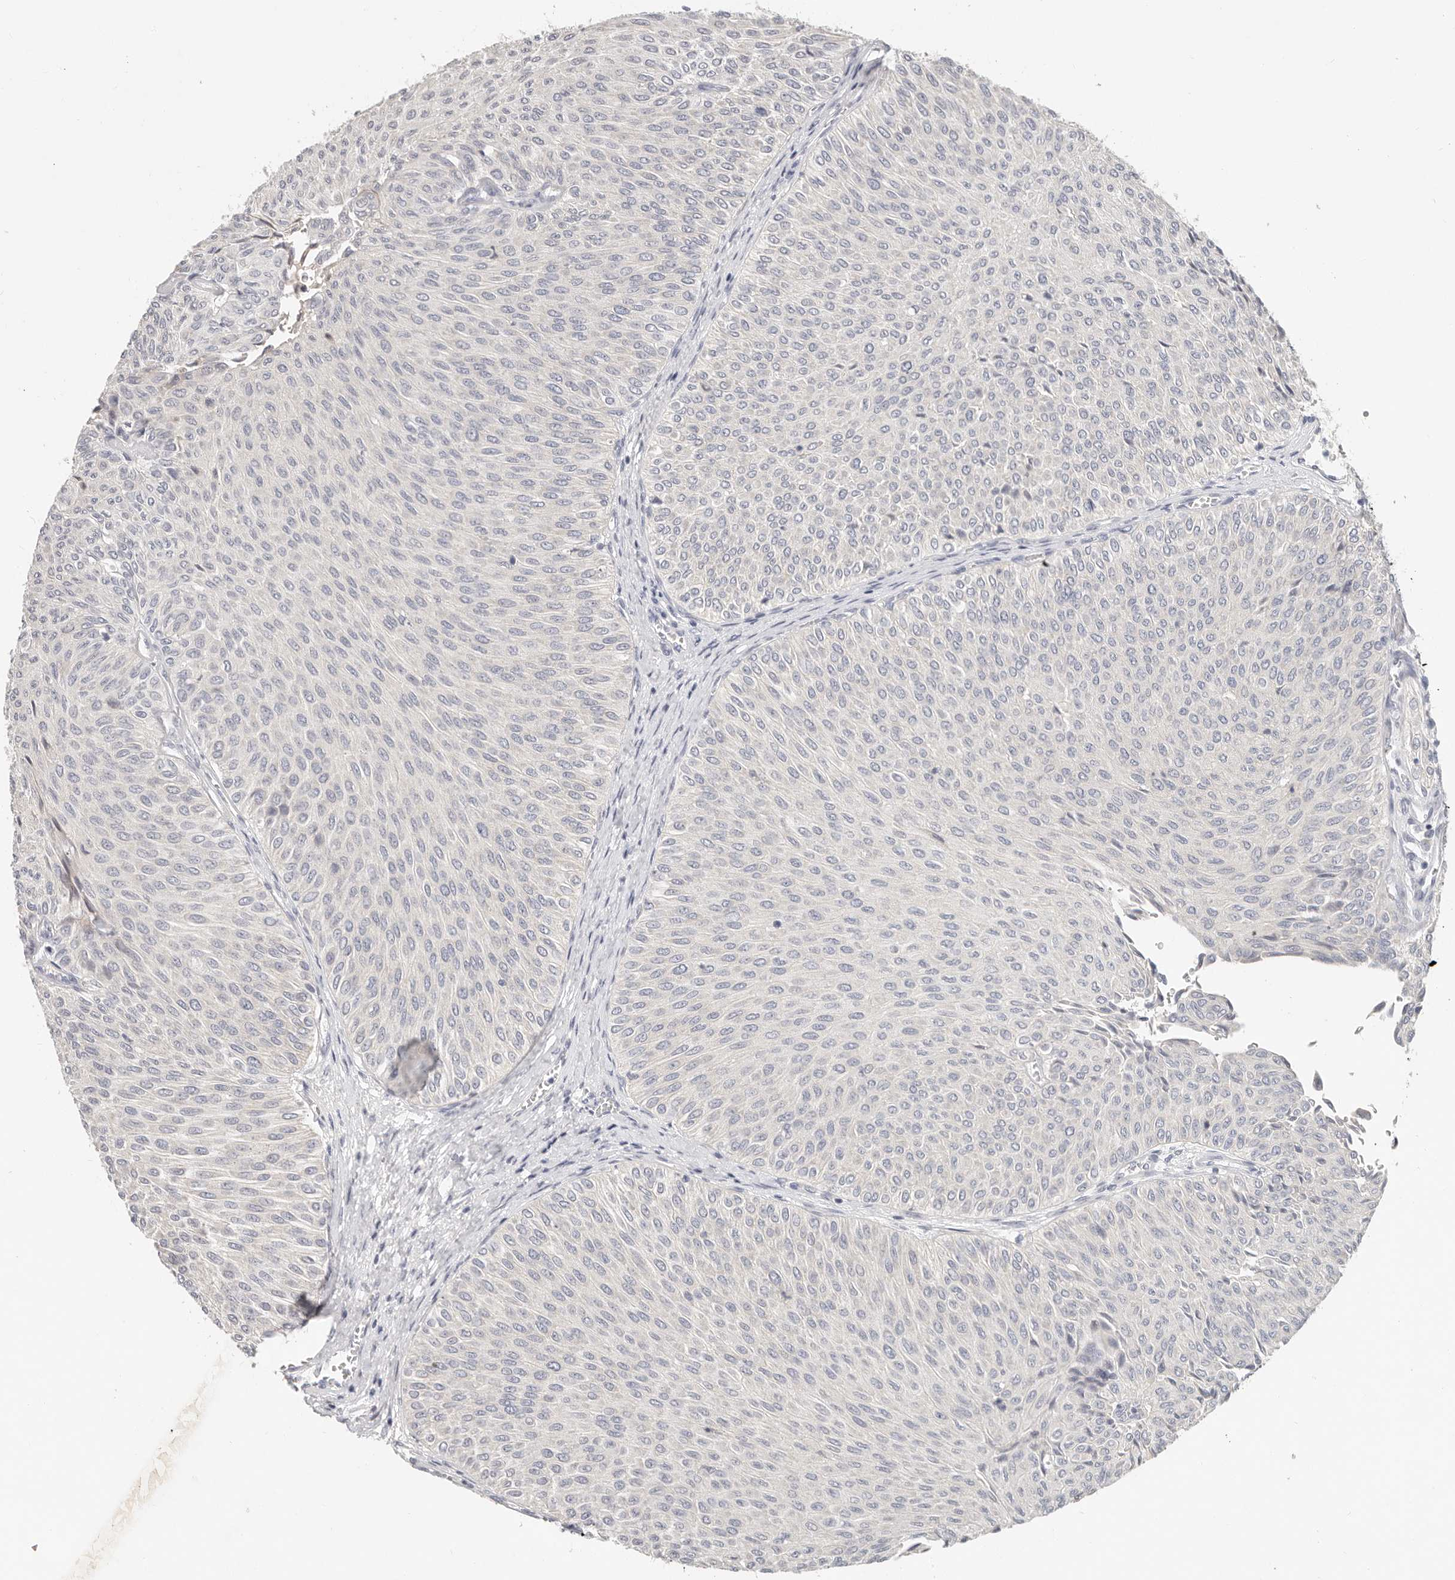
{"staining": {"intensity": "negative", "quantity": "none", "location": "none"}, "tissue": "urothelial cancer", "cell_type": "Tumor cells", "image_type": "cancer", "snomed": [{"axis": "morphology", "description": "Urothelial carcinoma, Low grade"}, {"axis": "topography", "description": "Urinary bladder"}], "caption": "Immunohistochemical staining of urothelial cancer exhibits no significant expression in tumor cells.", "gene": "TMEM63B", "patient": {"sex": "male", "age": 78}}